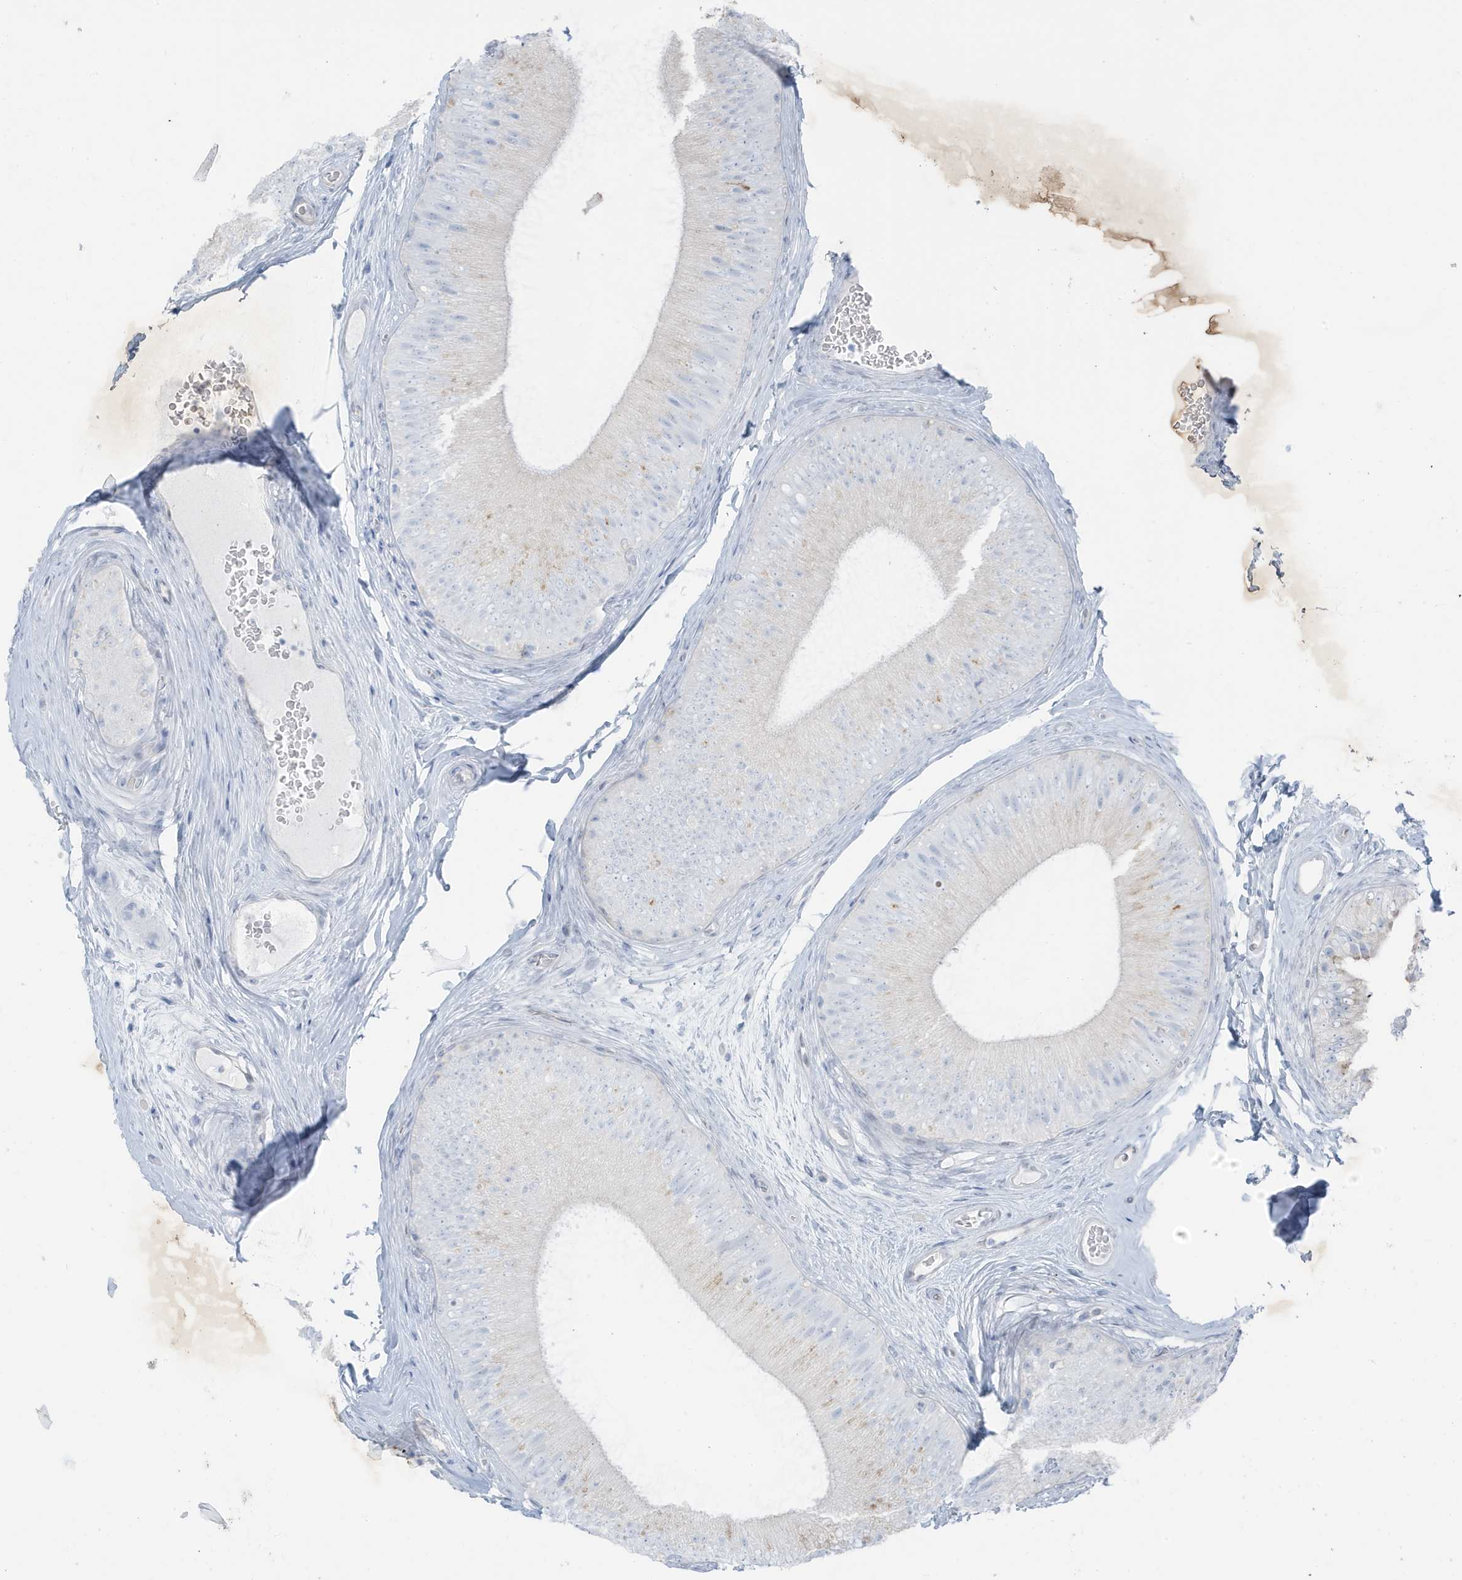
{"staining": {"intensity": "negative", "quantity": "none", "location": "none"}, "tissue": "epididymis", "cell_type": "Glandular cells", "image_type": "normal", "snomed": [{"axis": "morphology", "description": "Normal tissue, NOS"}, {"axis": "topography", "description": "Epididymis"}], "caption": "A high-resolution image shows IHC staining of unremarkable epididymis, which displays no significant positivity in glandular cells. Brightfield microscopy of immunohistochemistry (IHC) stained with DAB (3,3'-diaminobenzidine) (brown) and hematoxylin (blue), captured at high magnification.", "gene": "ZFP64", "patient": {"sex": "male", "age": 45}}